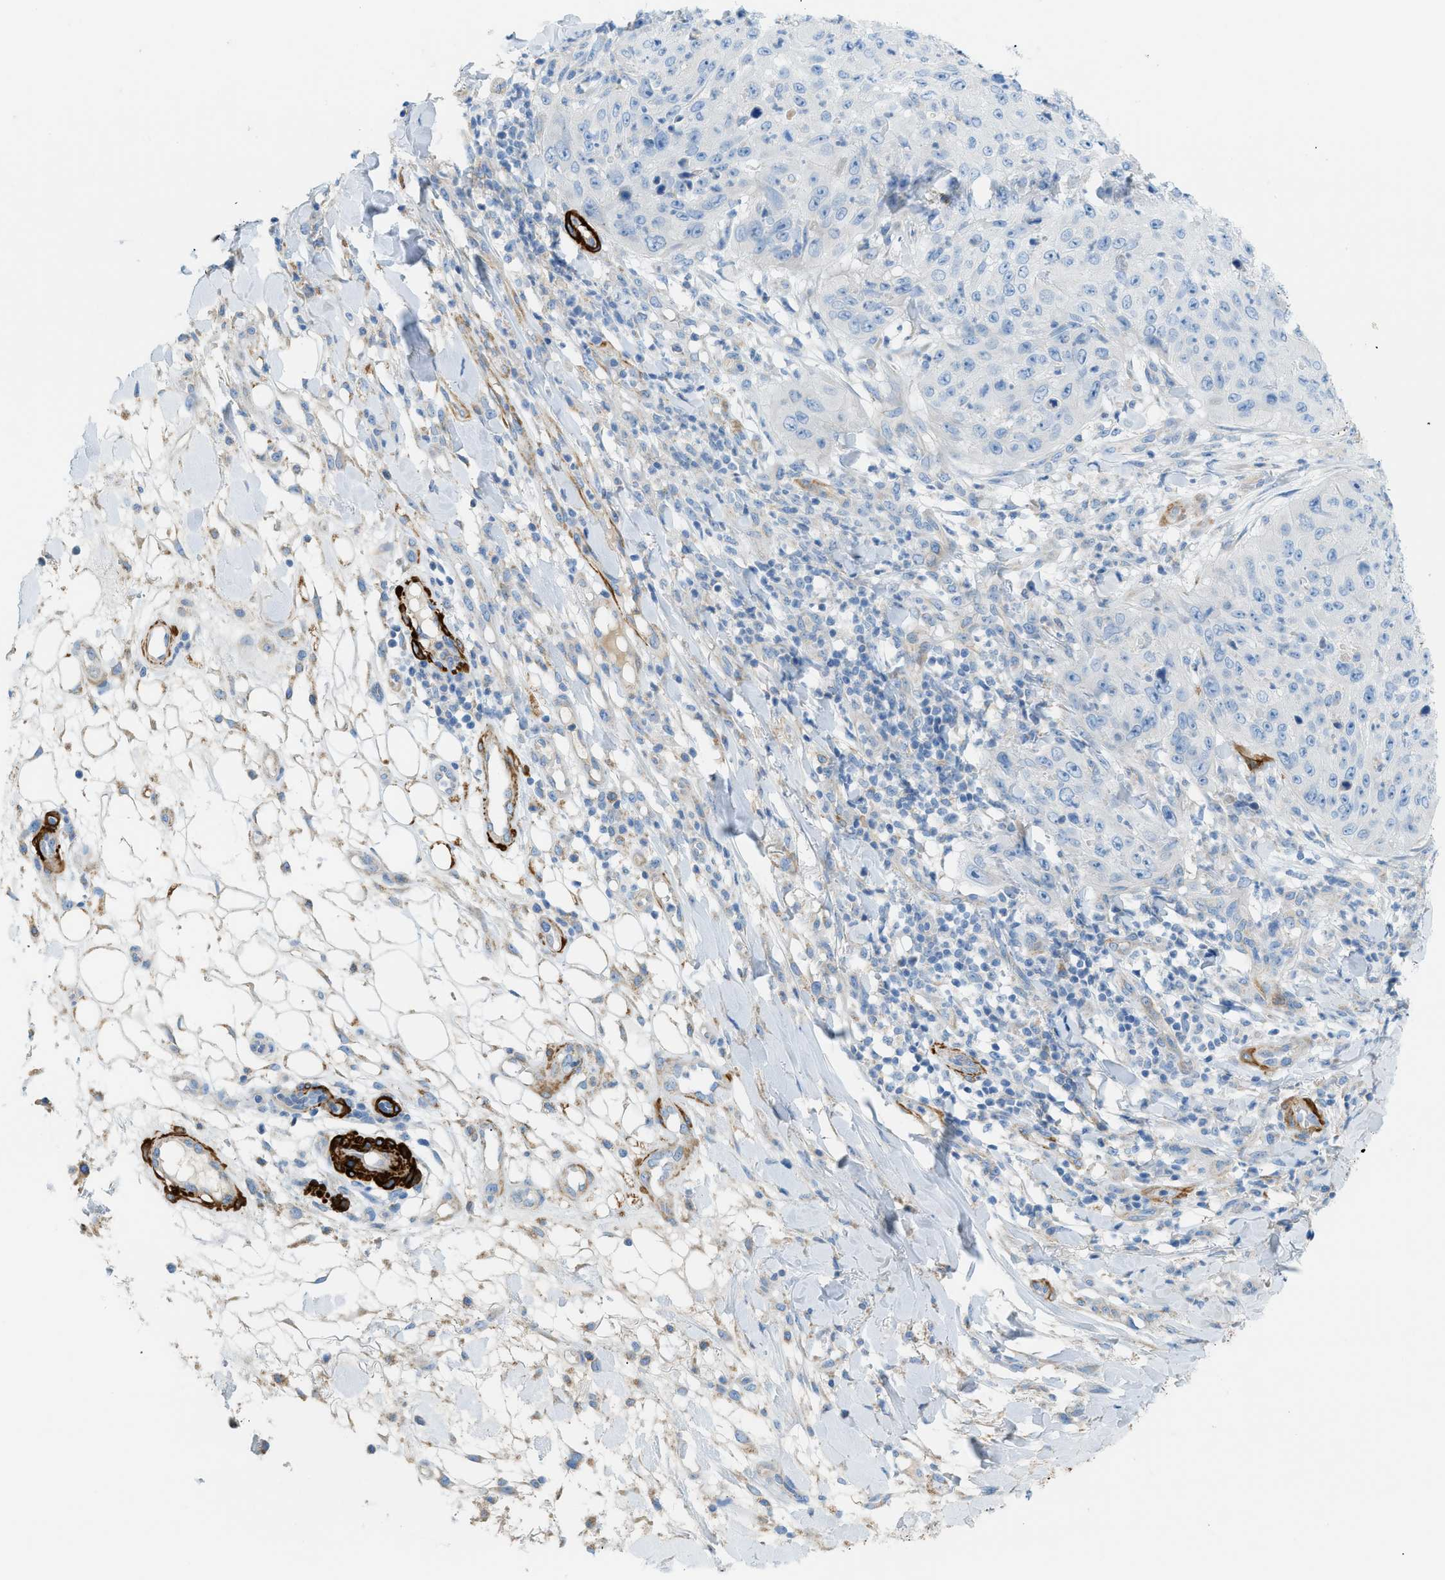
{"staining": {"intensity": "negative", "quantity": "none", "location": "none"}, "tissue": "skin cancer", "cell_type": "Tumor cells", "image_type": "cancer", "snomed": [{"axis": "morphology", "description": "Squamous cell carcinoma, NOS"}, {"axis": "topography", "description": "Skin"}], "caption": "The photomicrograph exhibits no significant expression in tumor cells of skin cancer (squamous cell carcinoma). (Stains: DAB IHC with hematoxylin counter stain, Microscopy: brightfield microscopy at high magnification).", "gene": "MYH11", "patient": {"sex": "female", "age": 80}}